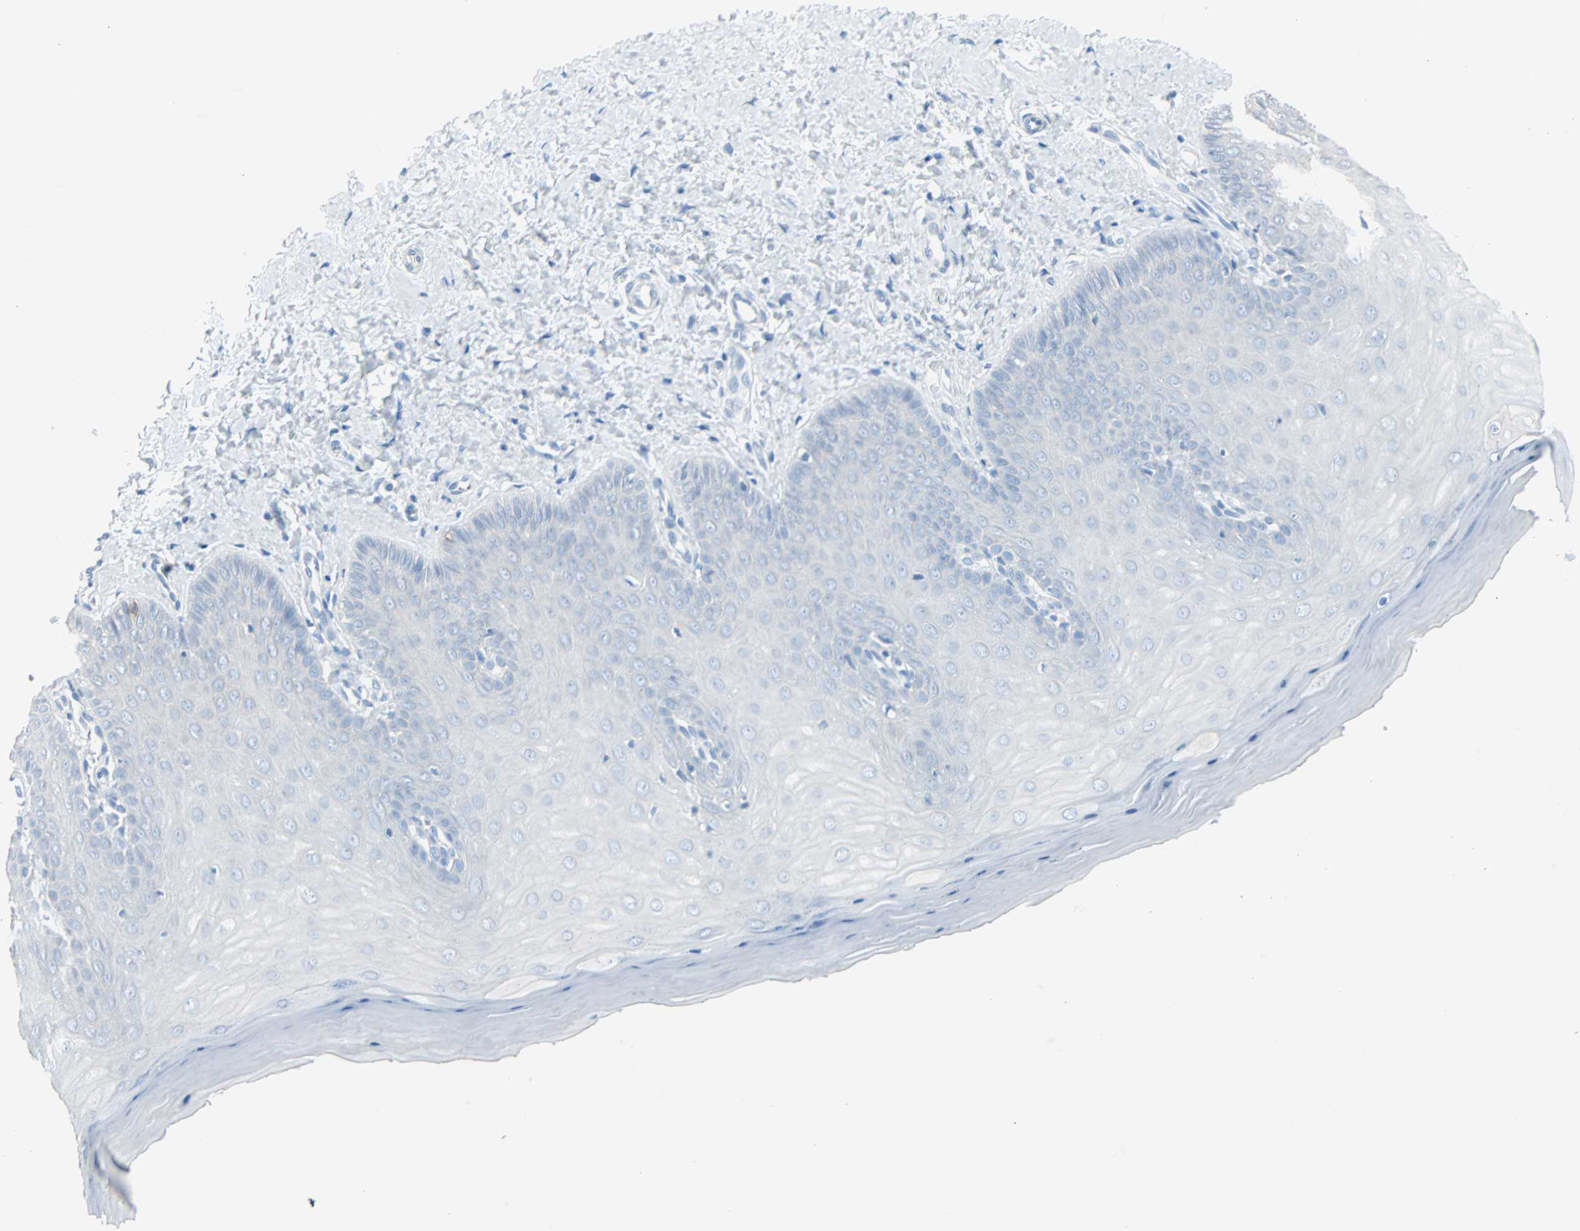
{"staining": {"intensity": "negative", "quantity": "none", "location": "none"}, "tissue": "cervix", "cell_type": "Glandular cells", "image_type": "normal", "snomed": [{"axis": "morphology", "description": "Normal tissue, NOS"}, {"axis": "topography", "description": "Cervix"}], "caption": "The immunohistochemistry histopathology image has no significant staining in glandular cells of cervix. (Stains: DAB immunohistochemistry (IHC) with hematoxylin counter stain, Microscopy: brightfield microscopy at high magnification).", "gene": "STX1A", "patient": {"sex": "female", "age": 55}}